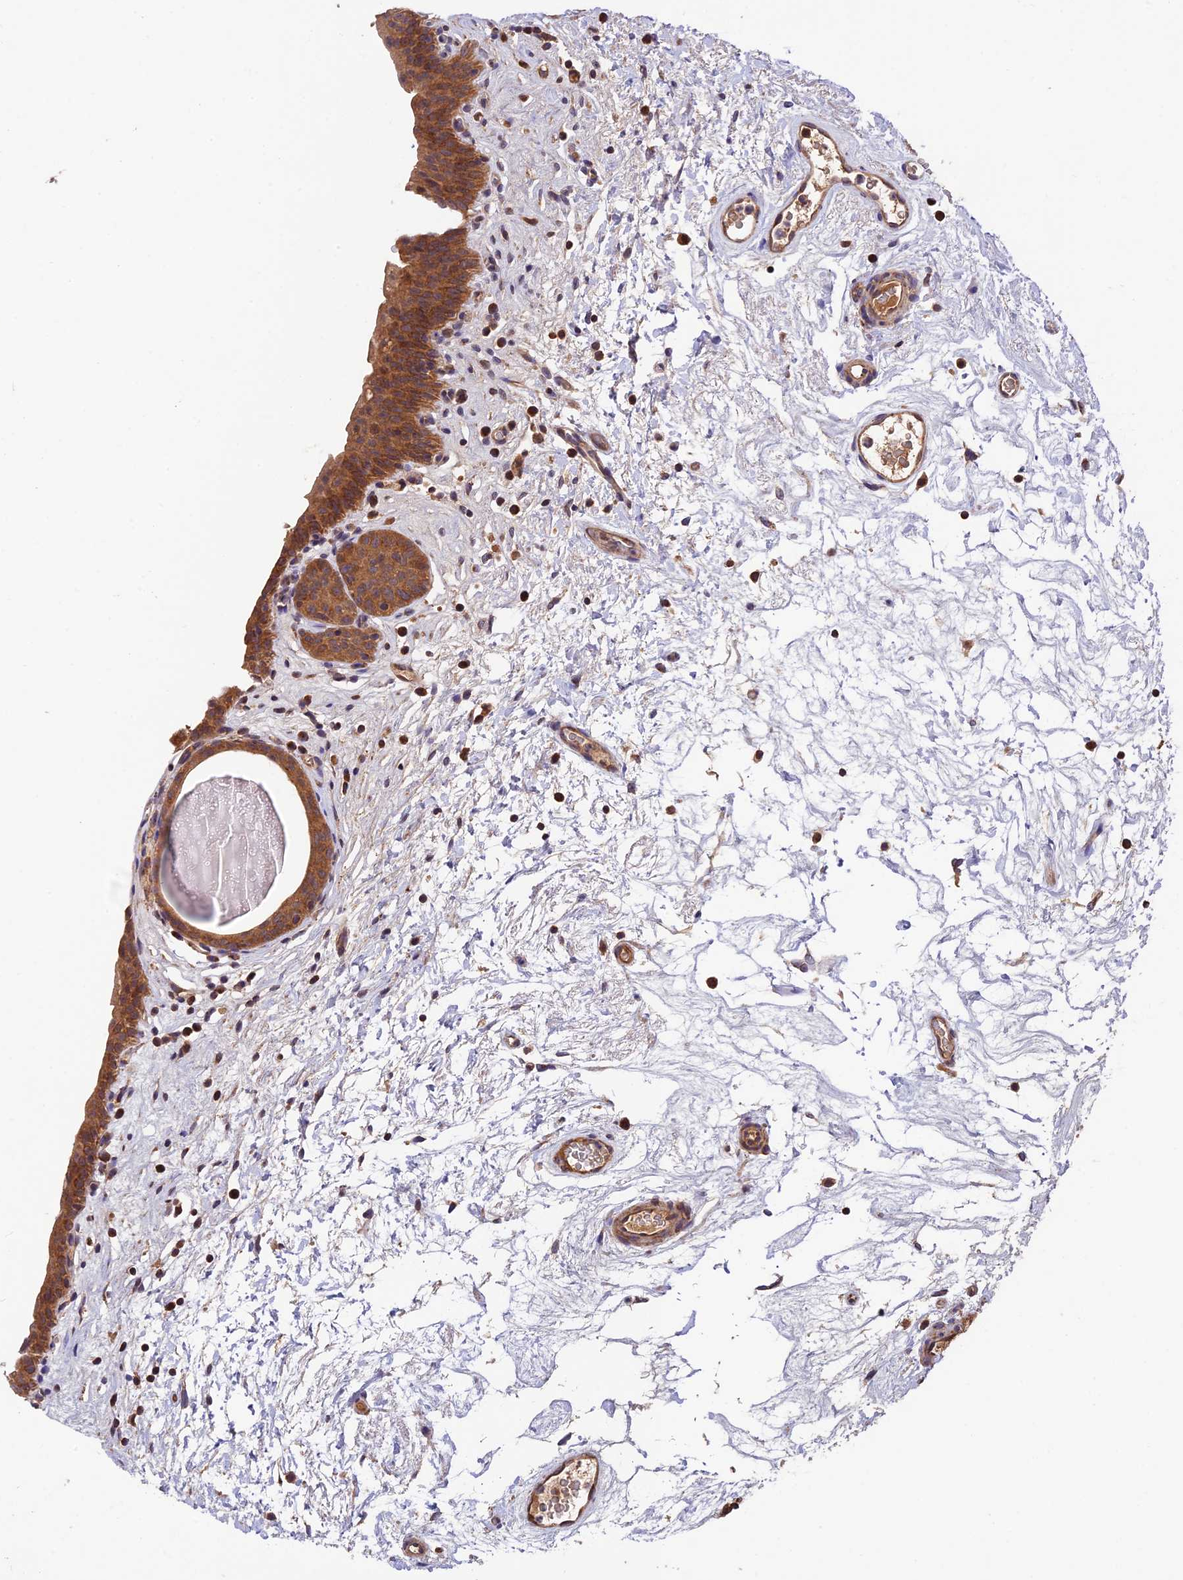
{"staining": {"intensity": "moderate", "quantity": ">75%", "location": "cytoplasmic/membranous"}, "tissue": "urinary bladder", "cell_type": "Urothelial cells", "image_type": "normal", "snomed": [{"axis": "morphology", "description": "Normal tissue, NOS"}, {"axis": "topography", "description": "Urinary bladder"}], "caption": "Human urinary bladder stained with a brown dye exhibits moderate cytoplasmic/membranous positive staining in approximately >75% of urothelial cells.", "gene": "MNS1", "patient": {"sex": "male", "age": 83}}